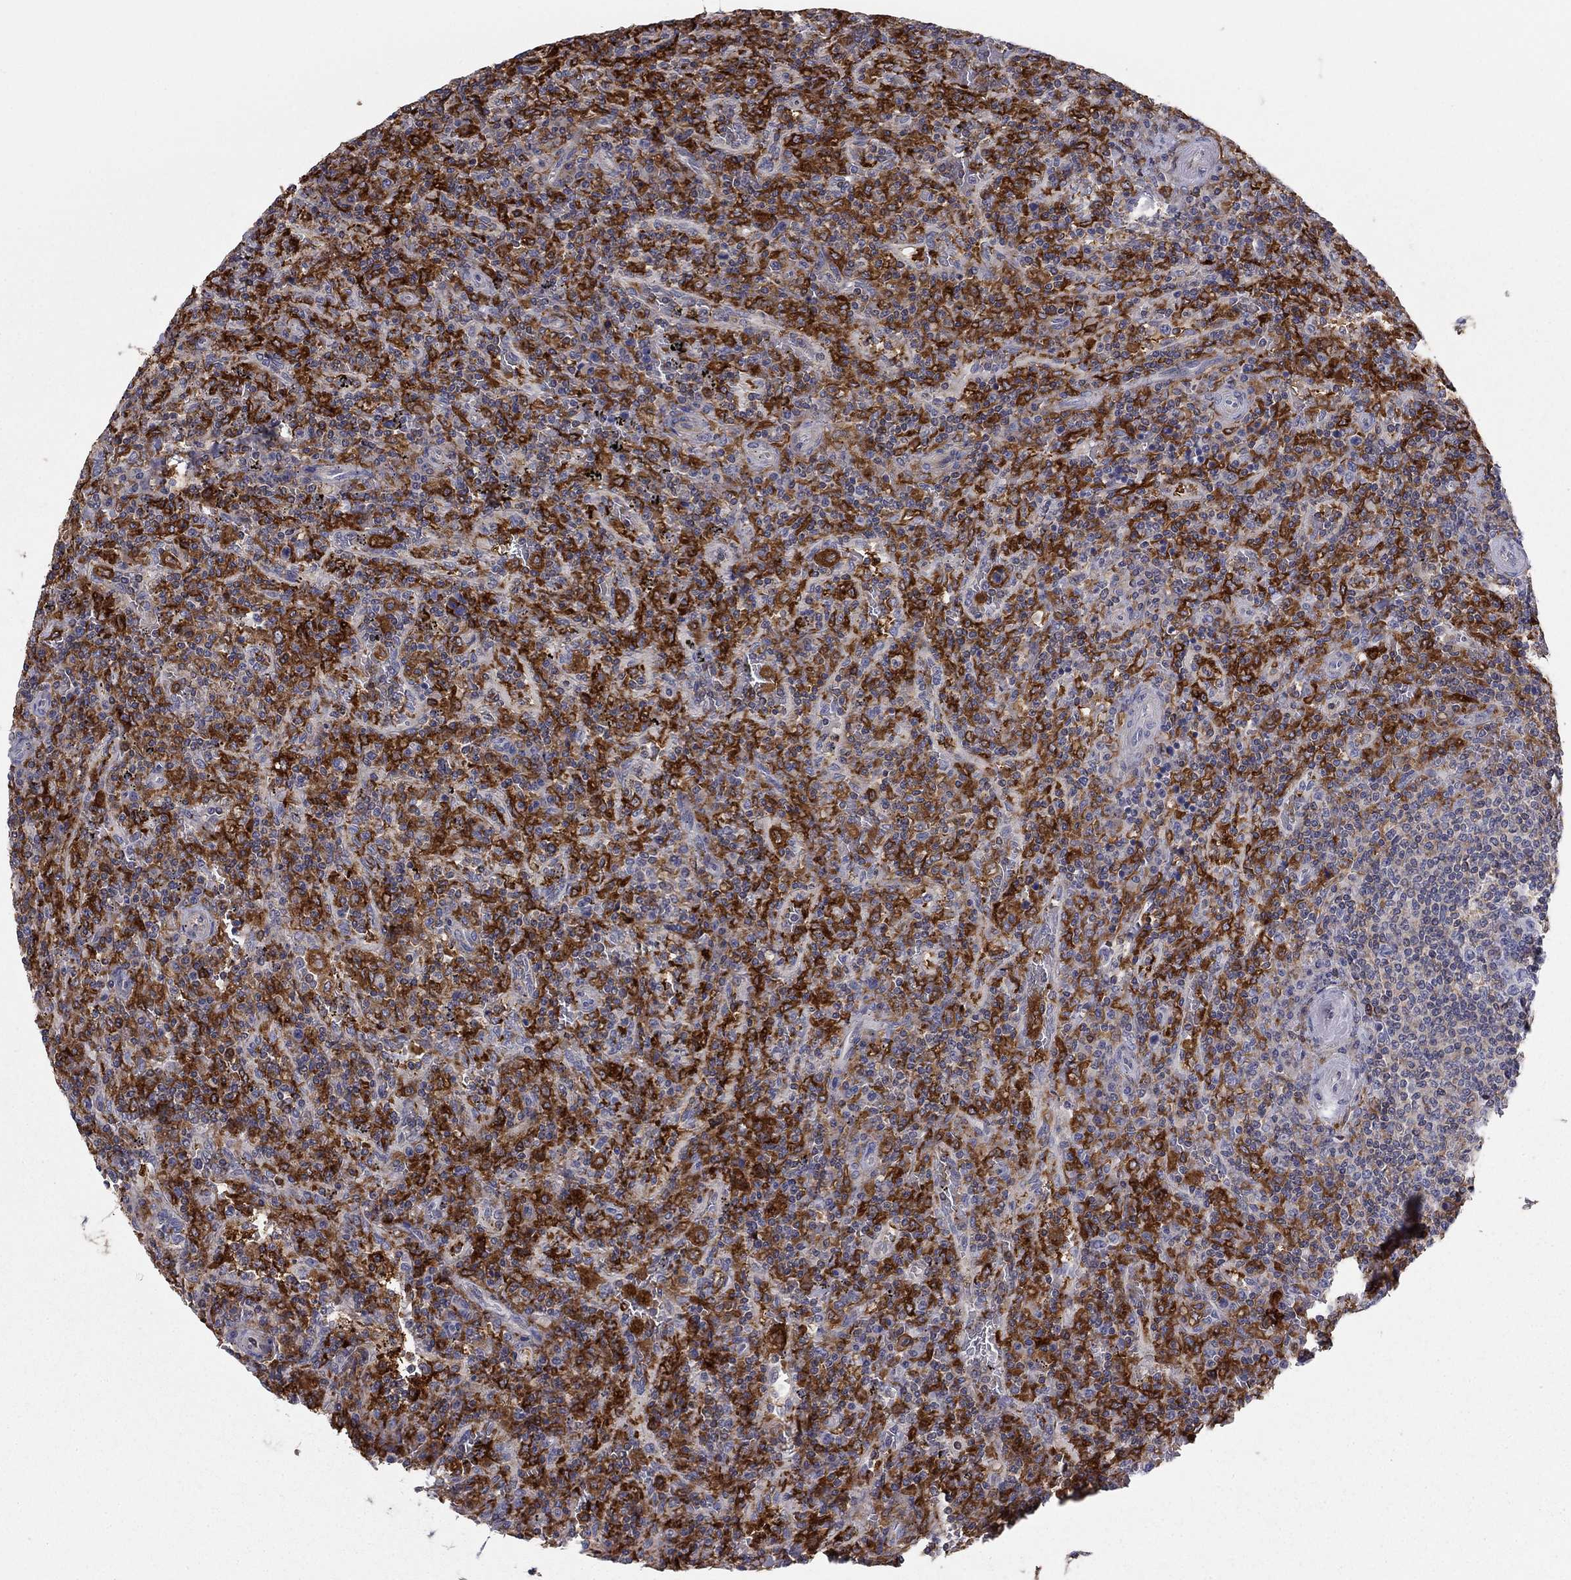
{"staining": {"intensity": "strong", "quantity": "25%-75%", "location": "cytoplasmic/membranous"}, "tissue": "lymphoma", "cell_type": "Tumor cells", "image_type": "cancer", "snomed": [{"axis": "morphology", "description": "Malignant lymphoma, non-Hodgkin's type, Low grade"}, {"axis": "topography", "description": "Spleen"}], "caption": "Human lymphoma stained with a protein marker shows strong staining in tumor cells.", "gene": "PLCB2", "patient": {"sex": "male", "age": 62}}